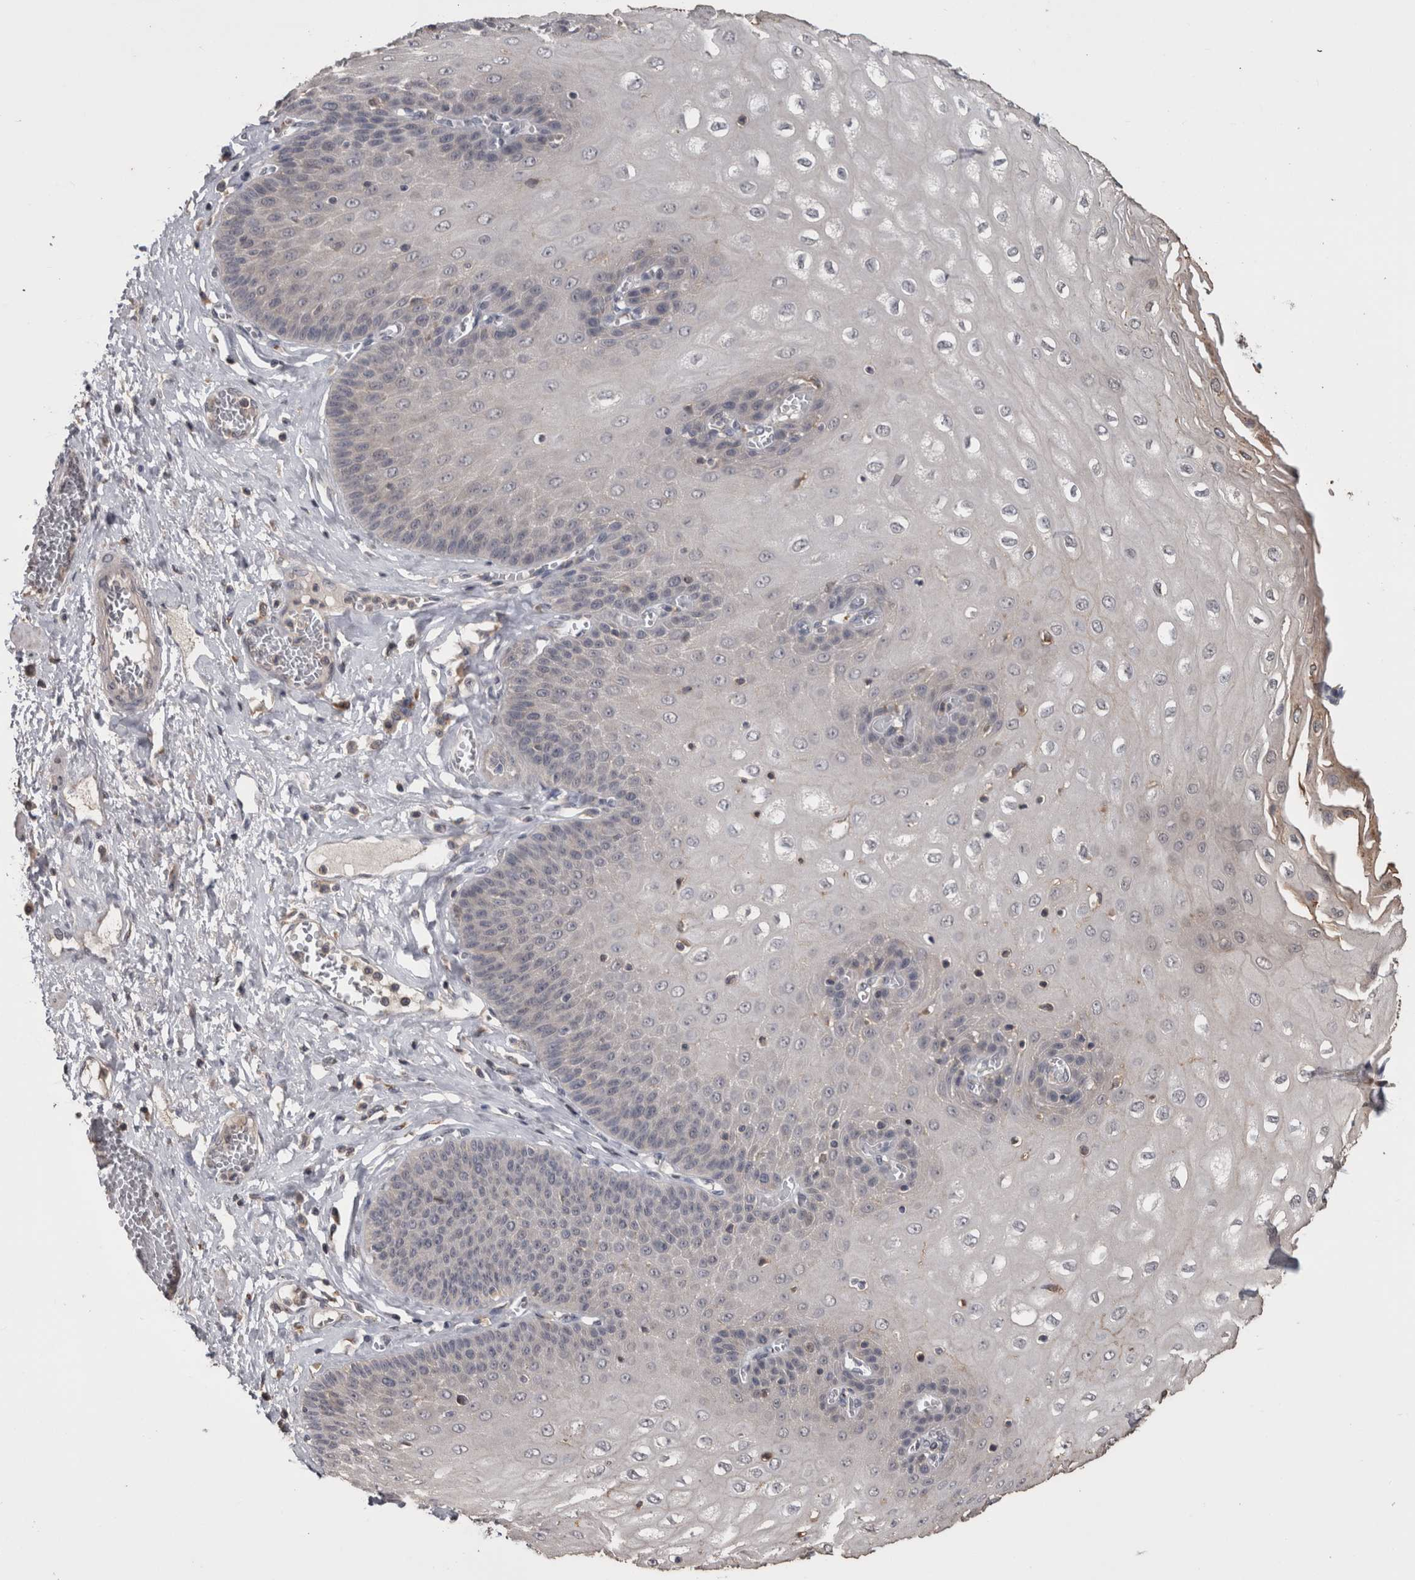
{"staining": {"intensity": "negative", "quantity": "none", "location": "none"}, "tissue": "esophagus", "cell_type": "Squamous epithelial cells", "image_type": "normal", "snomed": [{"axis": "morphology", "description": "Normal tissue, NOS"}, {"axis": "topography", "description": "Esophagus"}], "caption": "Squamous epithelial cells are negative for brown protein staining in unremarkable esophagus. Brightfield microscopy of immunohistochemistry (IHC) stained with DAB (brown) and hematoxylin (blue), captured at high magnification.", "gene": "ANXA13", "patient": {"sex": "male", "age": 60}}